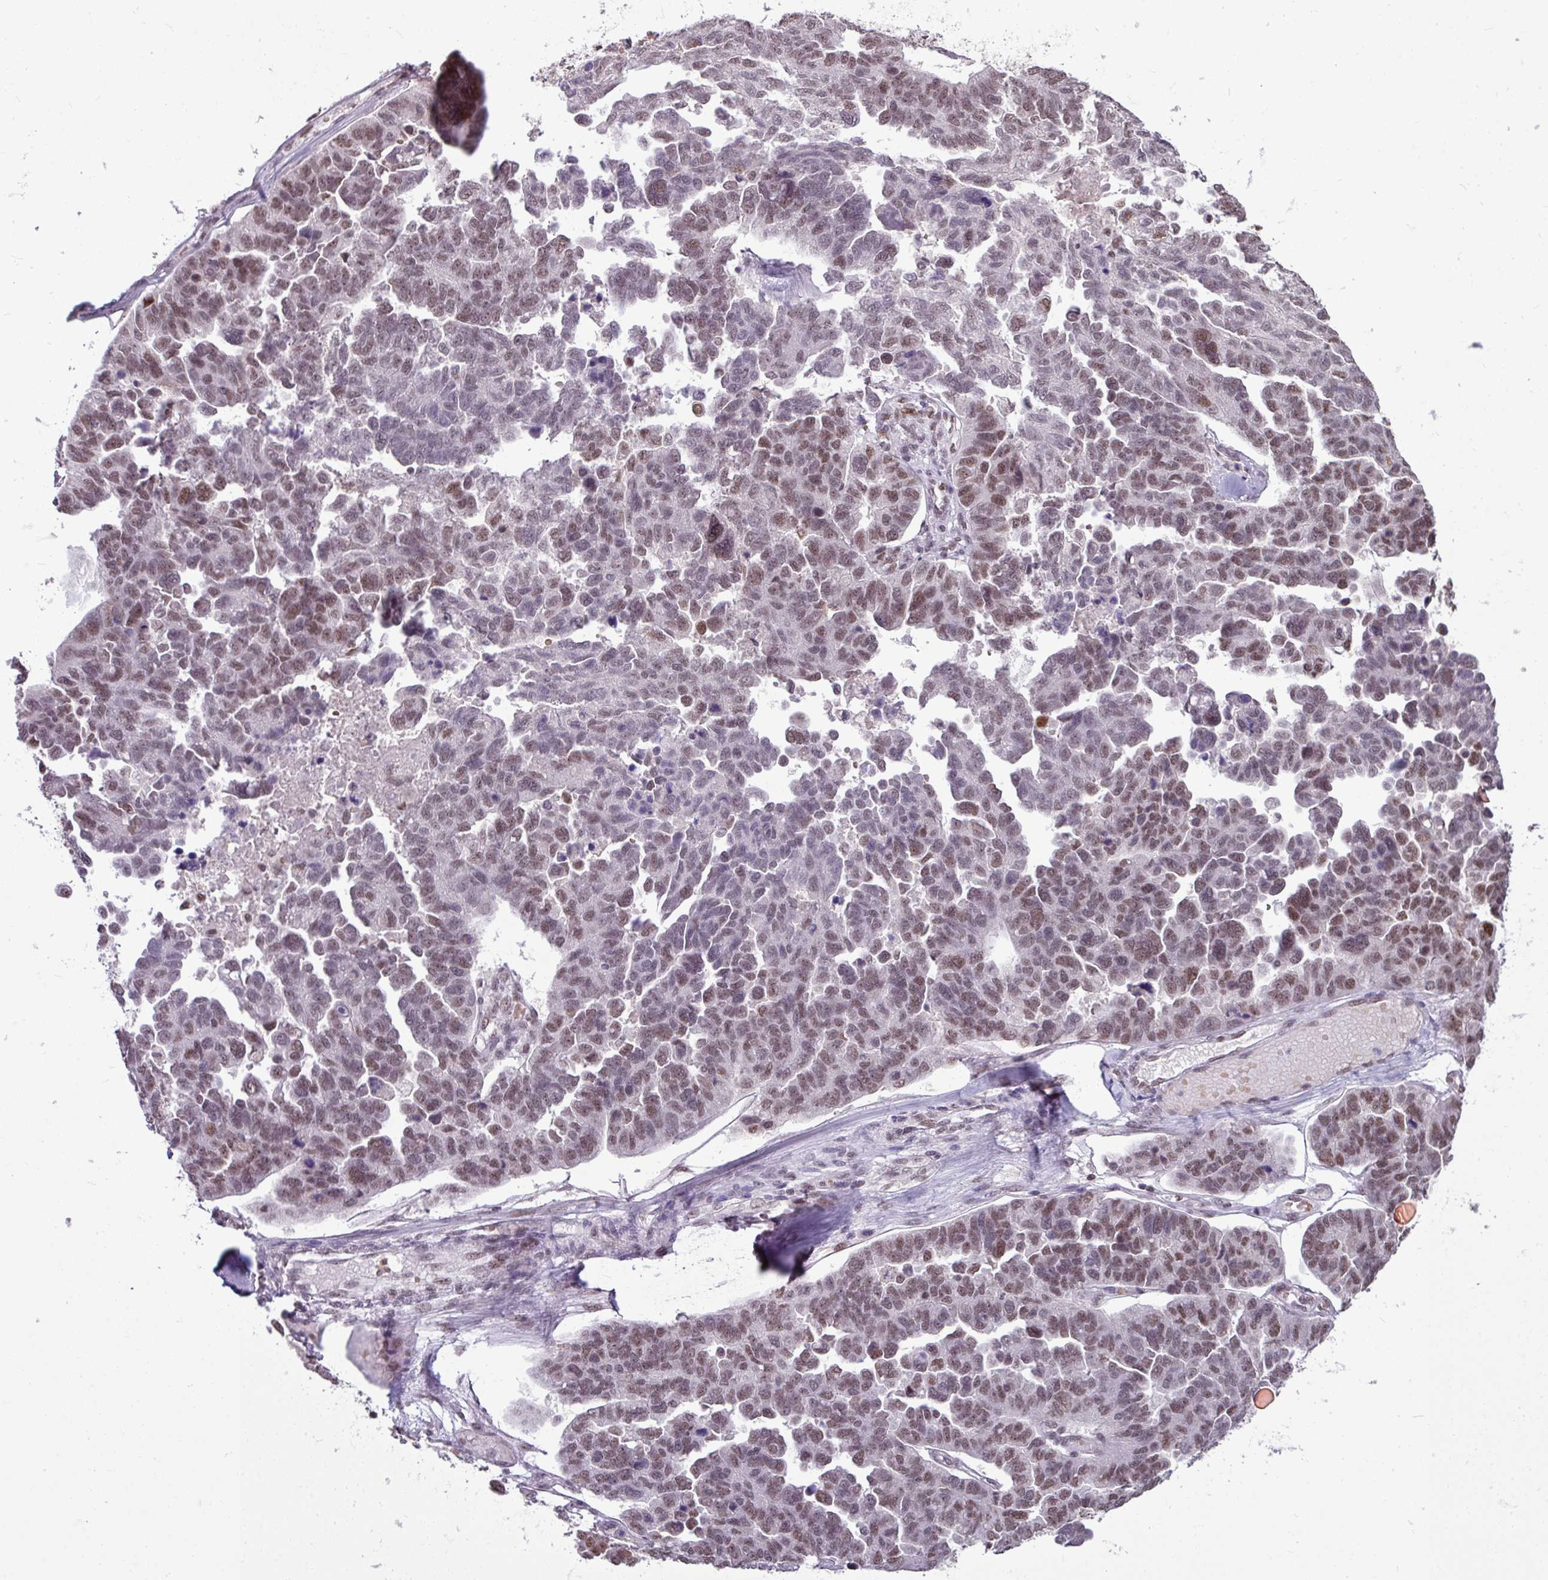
{"staining": {"intensity": "moderate", "quantity": ">75%", "location": "nuclear"}, "tissue": "ovarian cancer", "cell_type": "Tumor cells", "image_type": "cancer", "snomed": [{"axis": "morphology", "description": "Cystadenocarcinoma, serous, NOS"}, {"axis": "topography", "description": "Ovary"}], "caption": "Immunohistochemical staining of ovarian cancer (serous cystadenocarcinoma) shows moderate nuclear protein positivity in approximately >75% of tumor cells.", "gene": "TDG", "patient": {"sex": "female", "age": 64}}